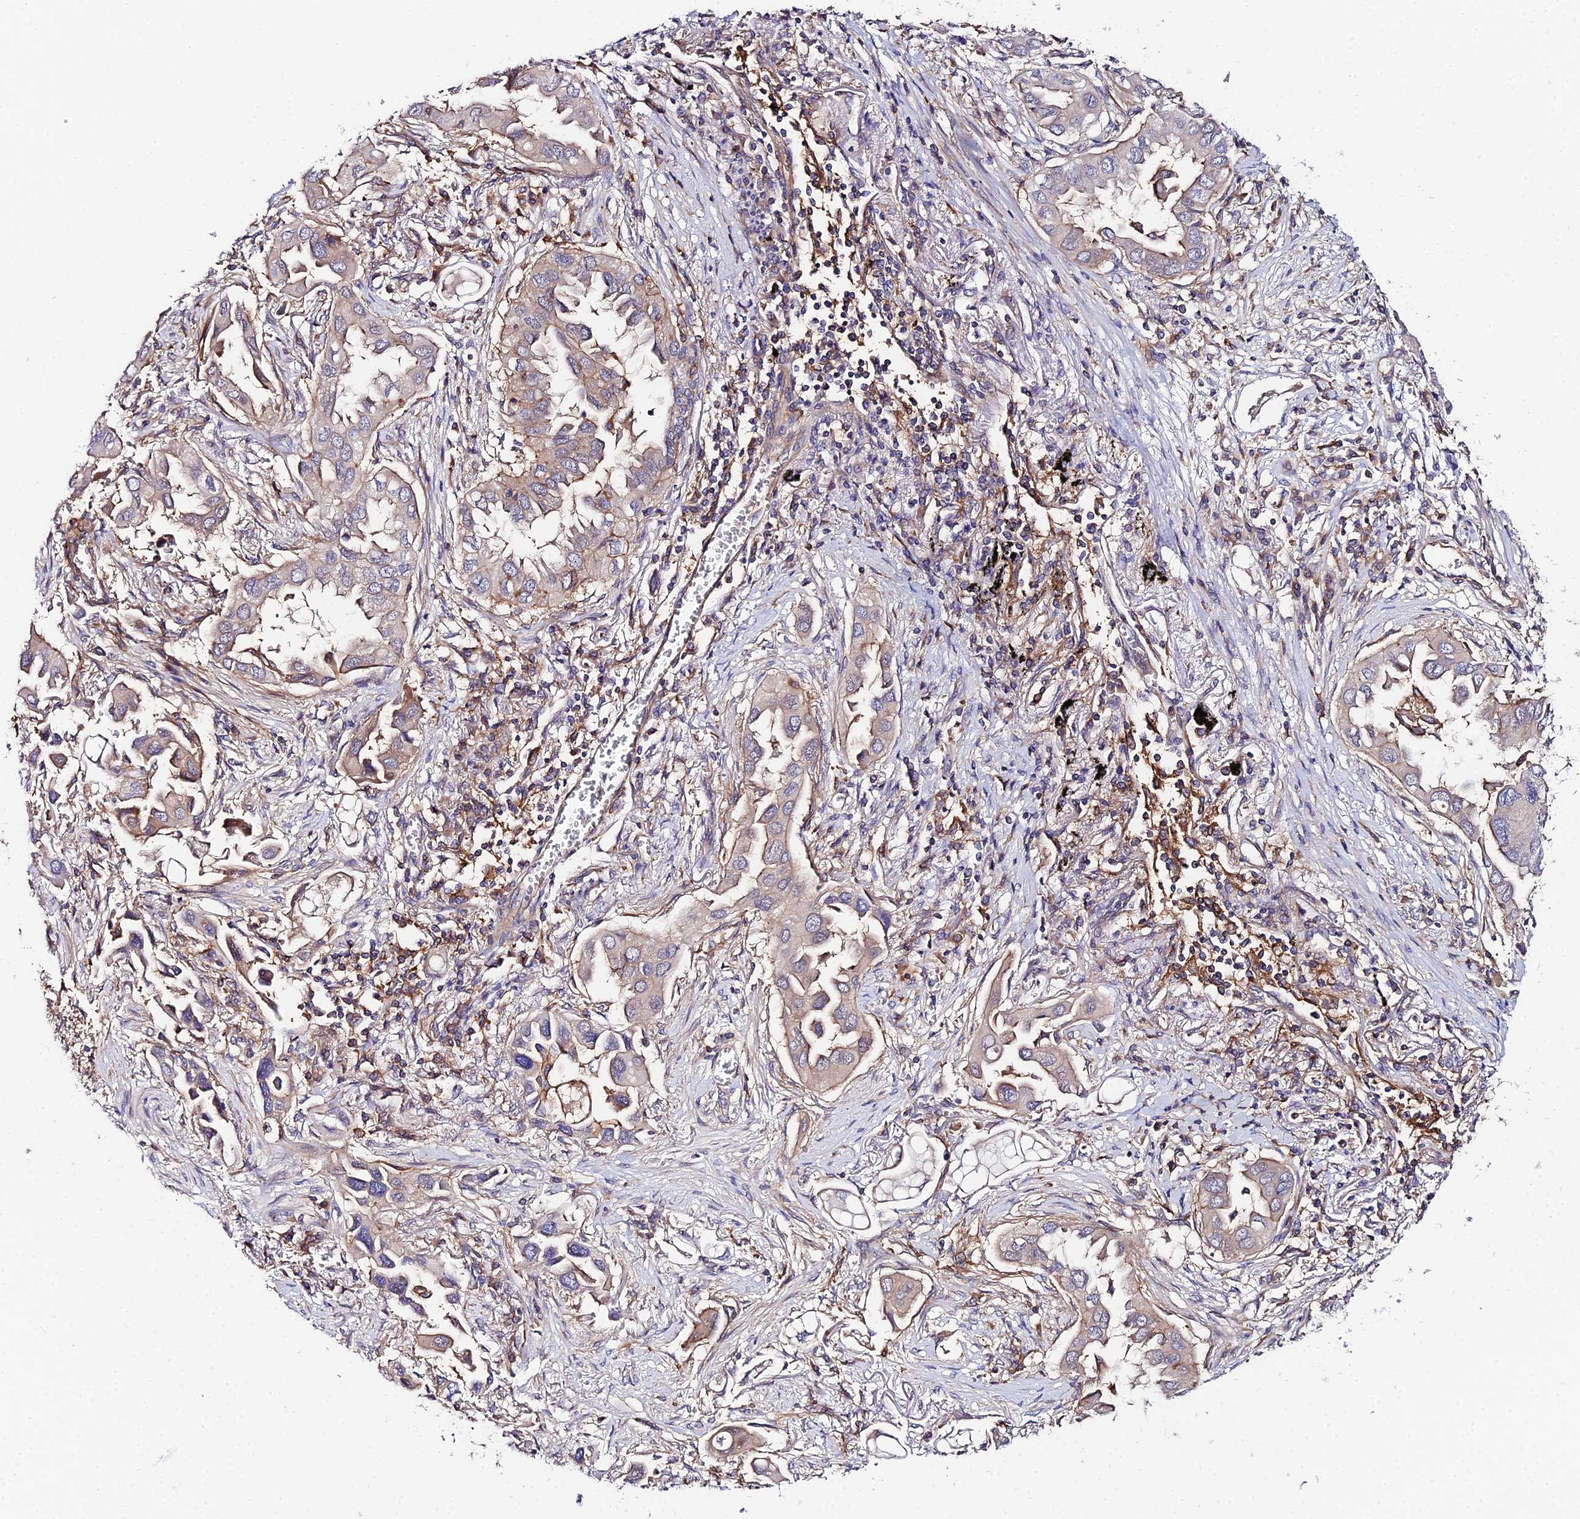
{"staining": {"intensity": "weak", "quantity": "<25%", "location": "cytoplasmic/membranous"}, "tissue": "lung cancer", "cell_type": "Tumor cells", "image_type": "cancer", "snomed": [{"axis": "morphology", "description": "Adenocarcinoma, NOS"}, {"axis": "topography", "description": "Lung"}], "caption": "Immunohistochemistry photomicrograph of neoplastic tissue: human lung cancer (adenocarcinoma) stained with DAB (3,3'-diaminobenzidine) exhibits no significant protein positivity in tumor cells. (DAB immunohistochemistry (IHC), high magnification).", "gene": "GNG5B", "patient": {"sex": "female", "age": 76}}